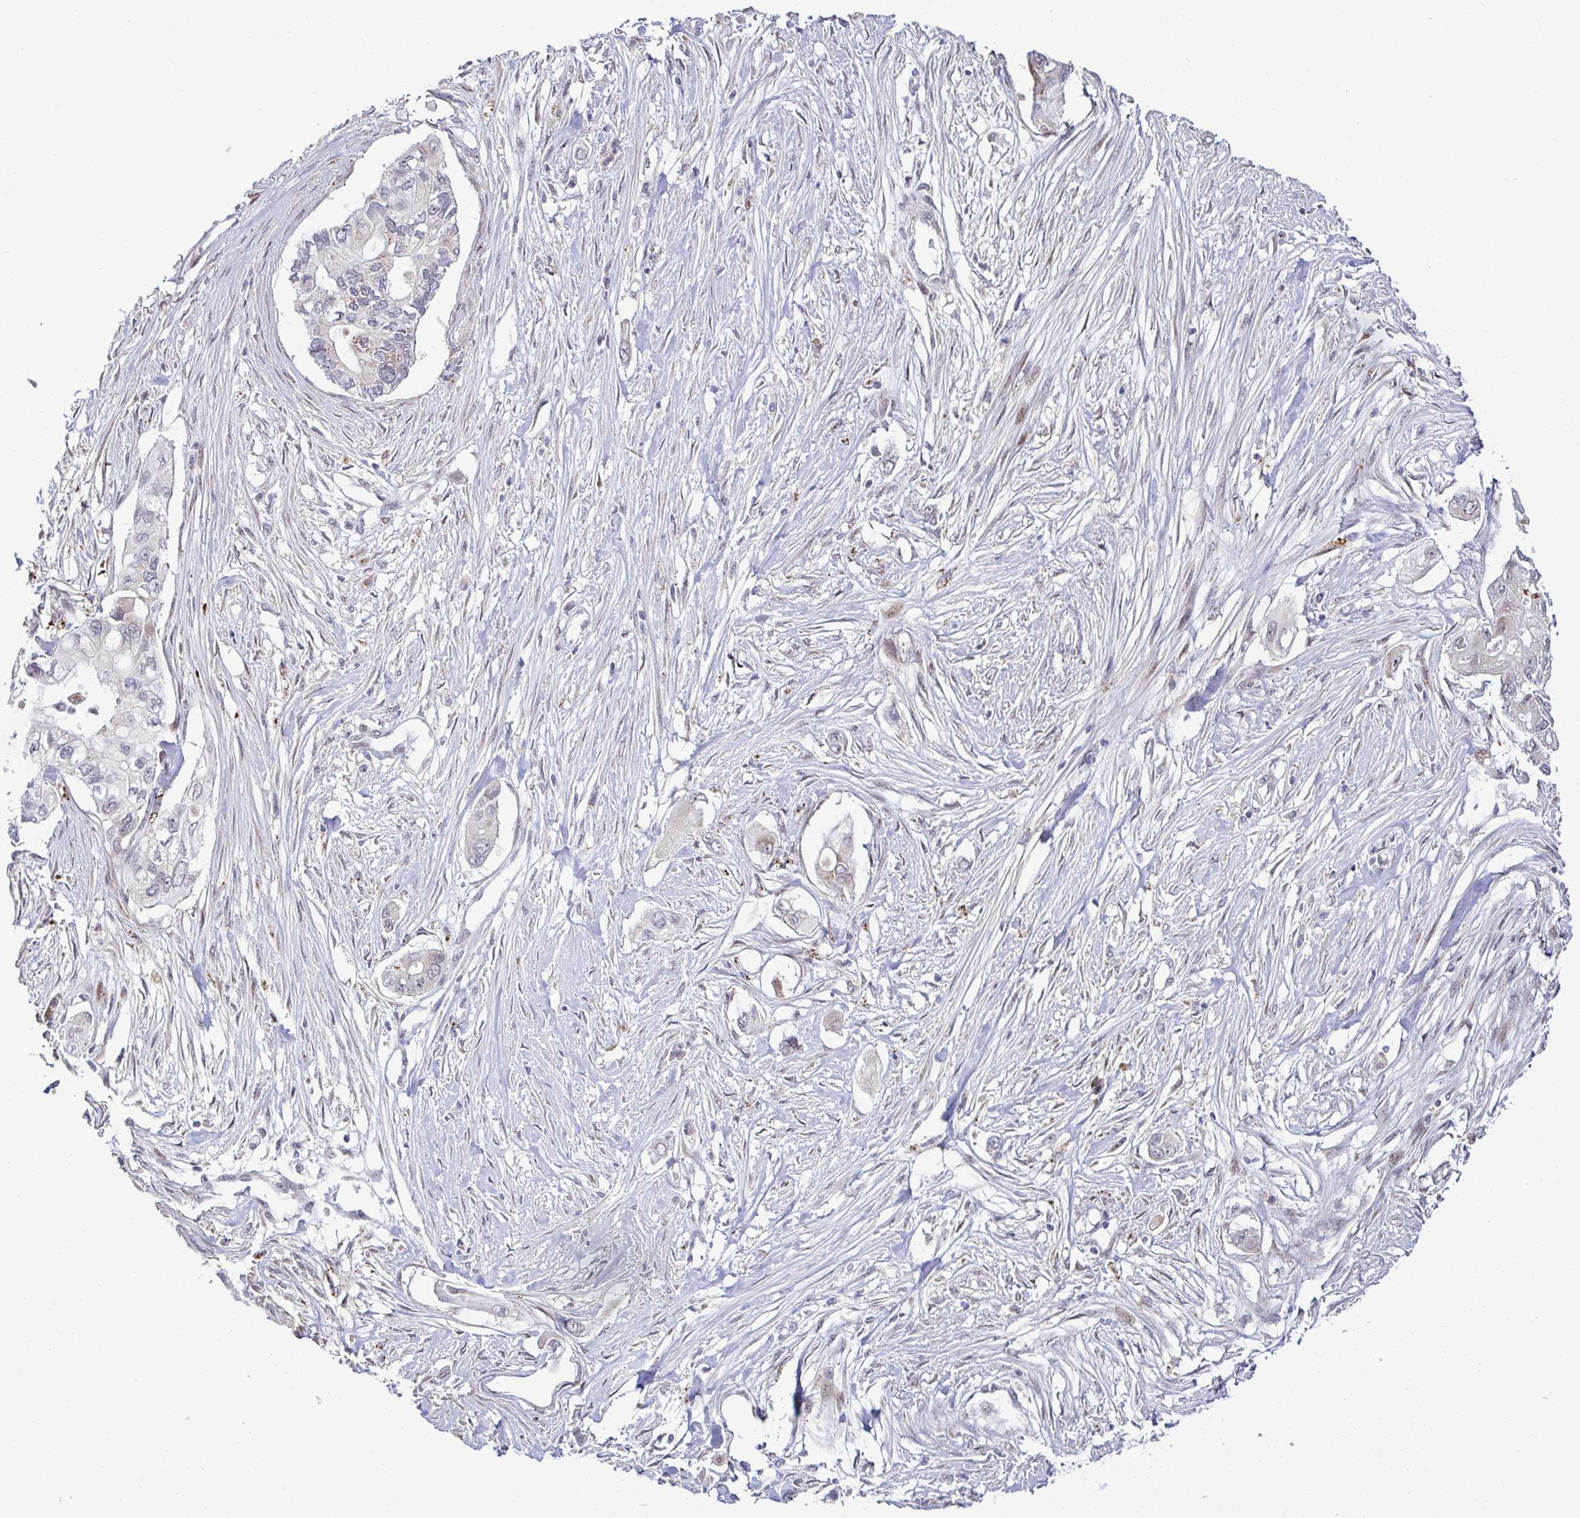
{"staining": {"intensity": "weak", "quantity": "<25%", "location": "cytoplasmic/membranous"}, "tissue": "pancreatic cancer", "cell_type": "Tumor cells", "image_type": "cancer", "snomed": [{"axis": "morphology", "description": "Adenocarcinoma, NOS"}, {"axis": "topography", "description": "Pancreas"}], "caption": "Protein analysis of pancreatic cancer demonstrates no significant positivity in tumor cells.", "gene": "DZIP1", "patient": {"sex": "female", "age": 63}}